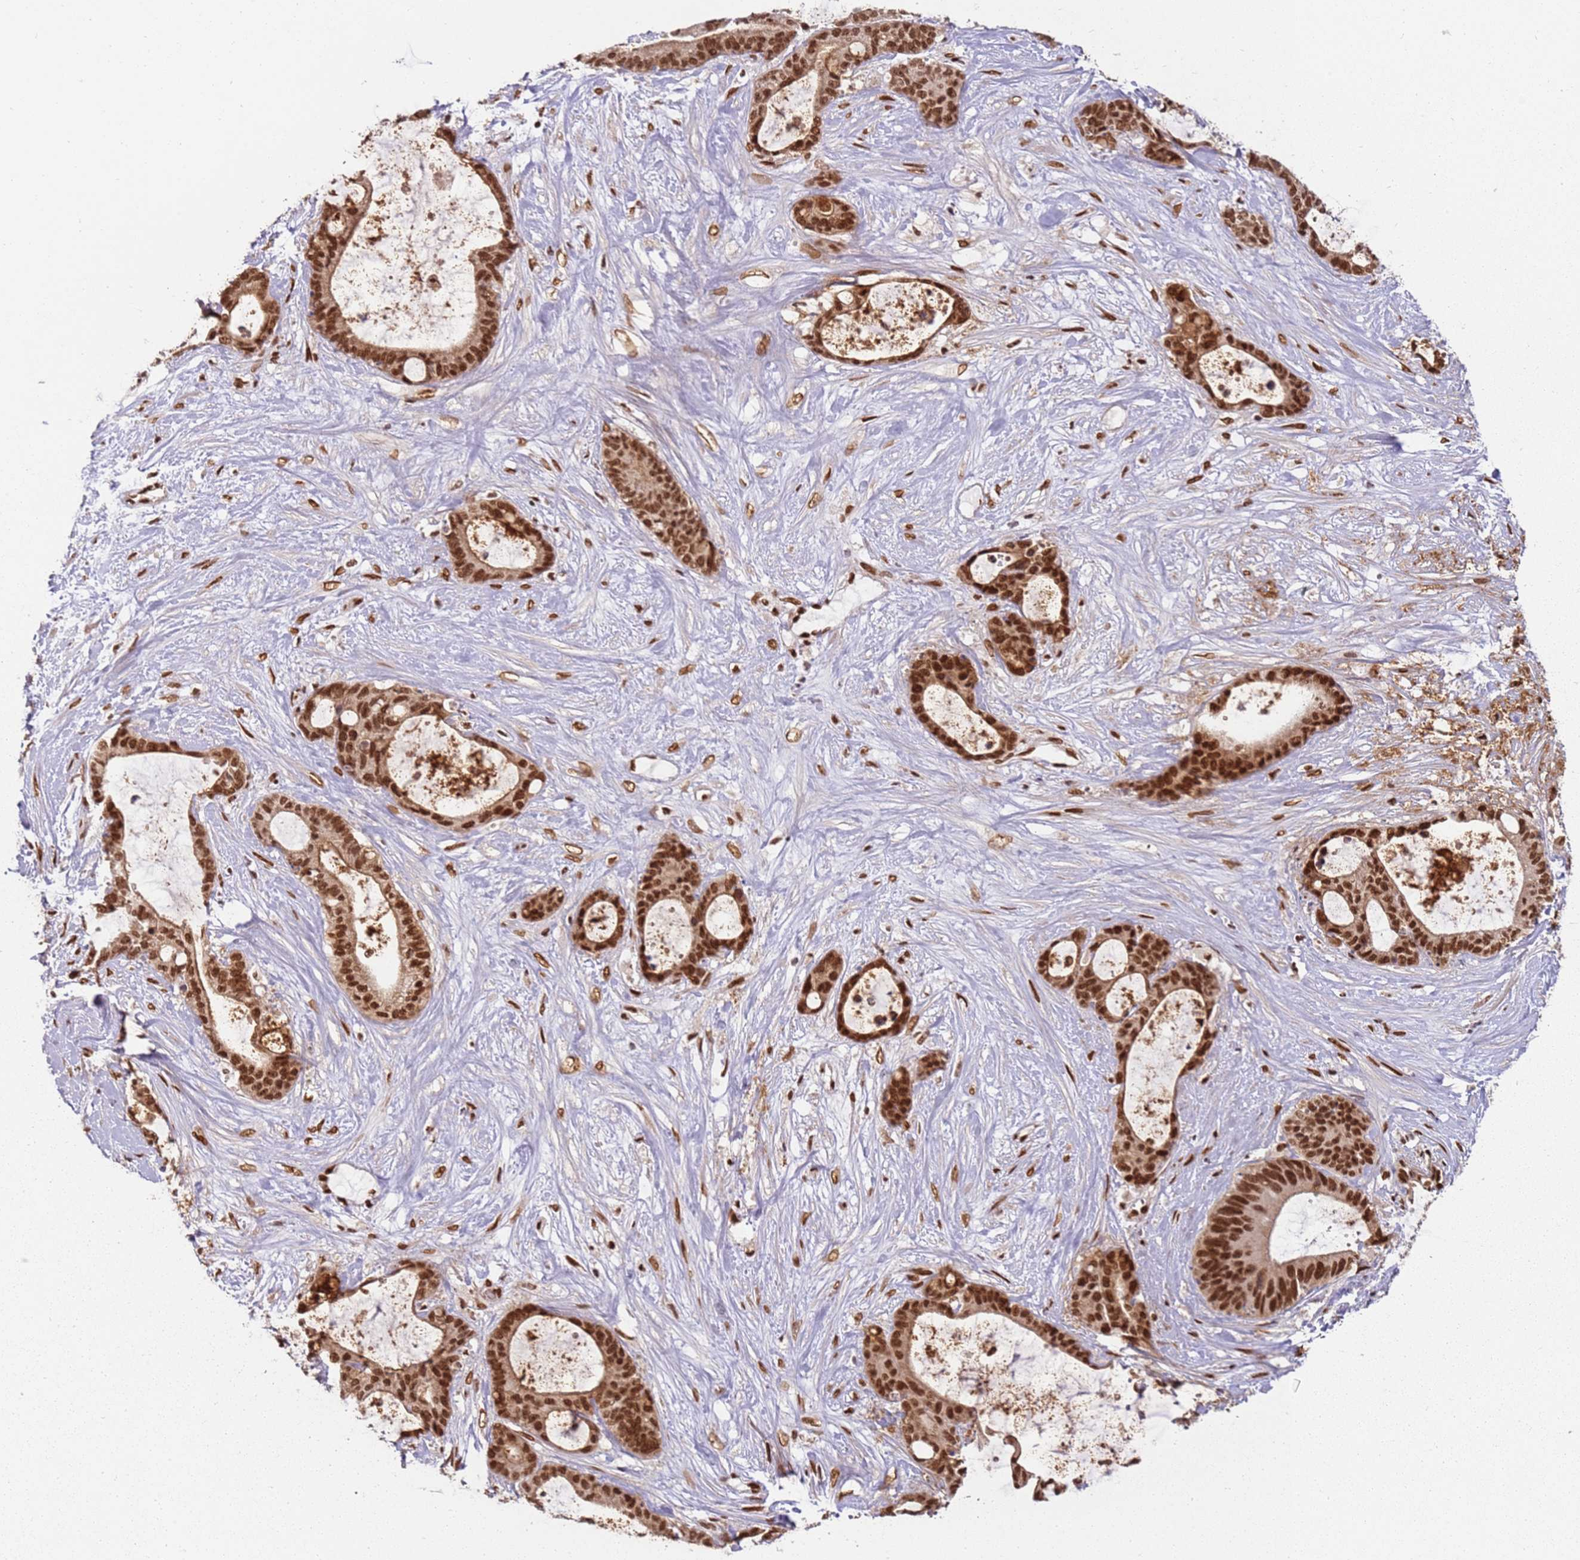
{"staining": {"intensity": "strong", "quantity": ">75%", "location": "nuclear"}, "tissue": "liver cancer", "cell_type": "Tumor cells", "image_type": "cancer", "snomed": [{"axis": "morphology", "description": "Normal tissue, NOS"}, {"axis": "morphology", "description": "Cholangiocarcinoma"}, {"axis": "topography", "description": "Liver"}, {"axis": "topography", "description": "Peripheral nerve tissue"}], "caption": "Strong nuclear staining for a protein is appreciated in approximately >75% of tumor cells of liver cholangiocarcinoma using immunohistochemistry (IHC).", "gene": "TENT4A", "patient": {"sex": "female", "age": 73}}